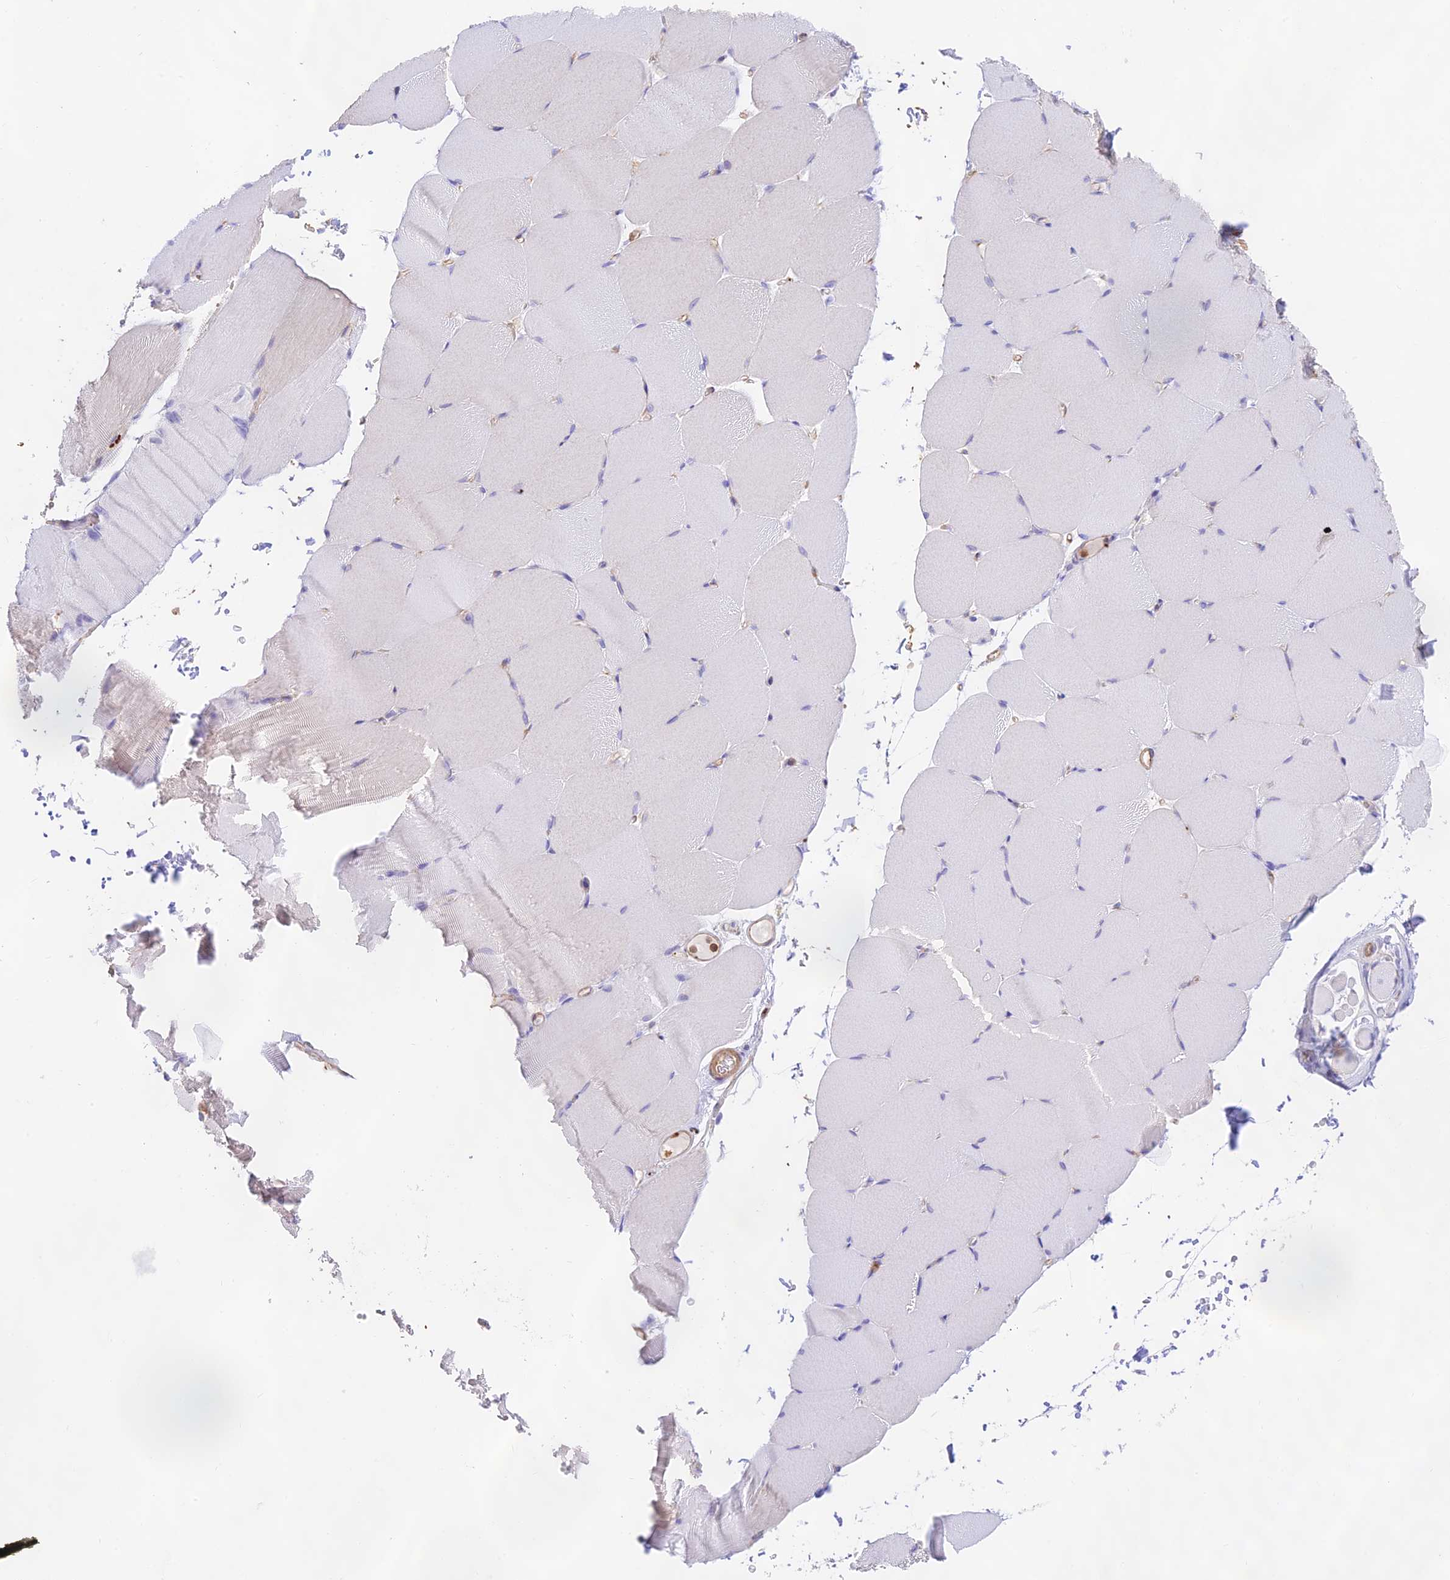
{"staining": {"intensity": "negative", "quantity": "none", "location": "none"}, "tissue": "skeletal muscle", "cell_type": "Myocytes", "image_type": "normal", "snomed": [{"axis": "morphology", "description": "Normal tissue, NOS"}, {"axis": "topography", "description": "Skeletal muscle"}, {"axis": "topography", "description": "Parathyroid gland"}], "caption": "Immunohistochemistry photomicrograph of benign skeletal muscle: human skeletal muscle stained with DAB shows no significant protein staining in myocytes.", "gene": "DENND1C", "patient": {"sex": "female", "age": 37}}